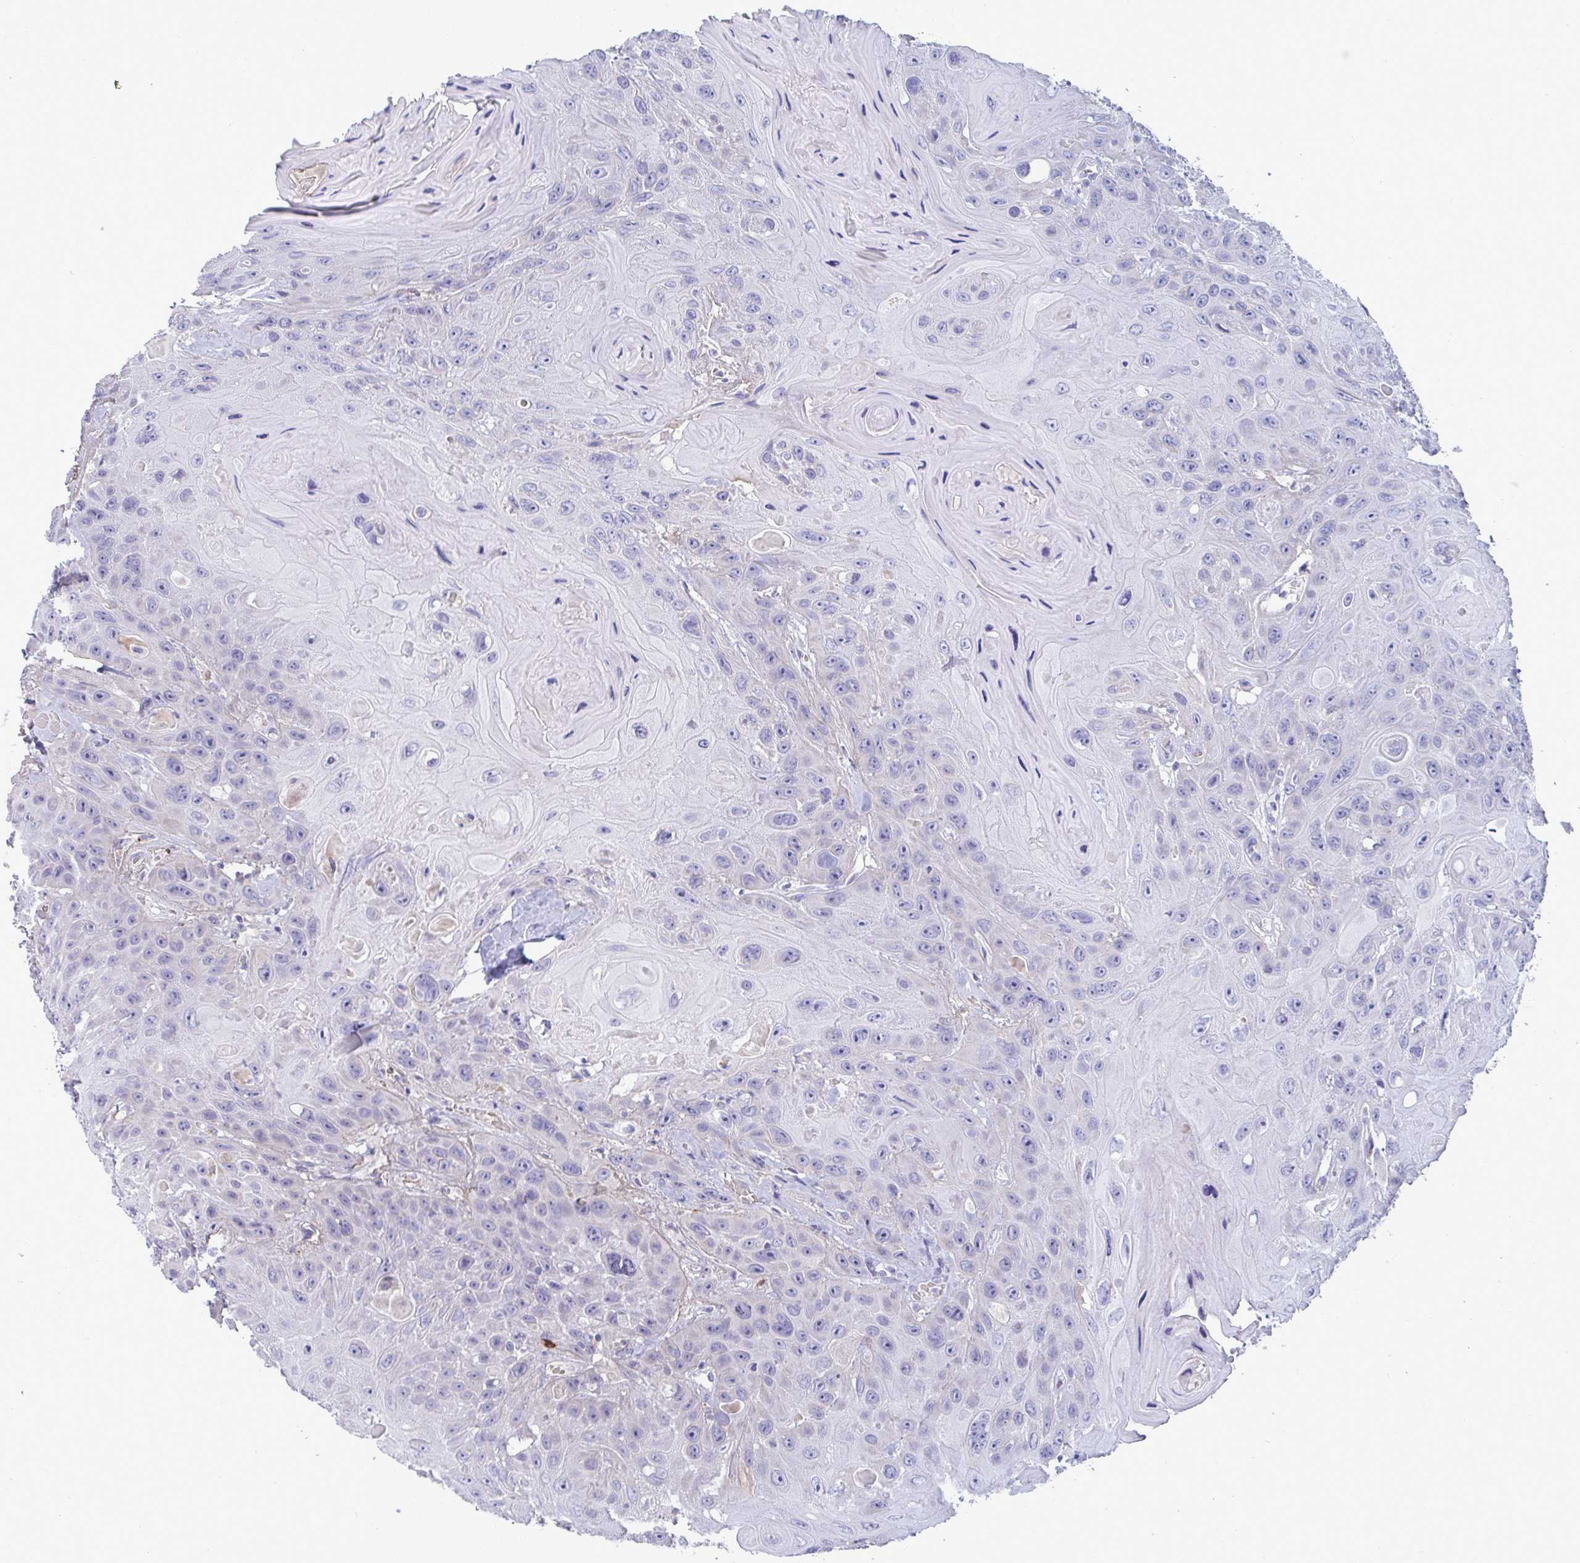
{"staining": {"intensity": "negative", "quantity": "none", "location": "none"}, "tissue": "head and neck cancer", "cell_type": "Tumor cells", "image_type": "cancer", "snomed": [{"axis": "morphology", "description": "Squamous cell carcinoma, NOS"}, {"axis": "topography", "description": "Head-Neck"}], "caption": "Tumor cells are negative for protein expression in human head and neck cancer (squamous cell carcinoma).", "gene": "TAS2R38", "patient": {"sex": "female", "age": 59}}